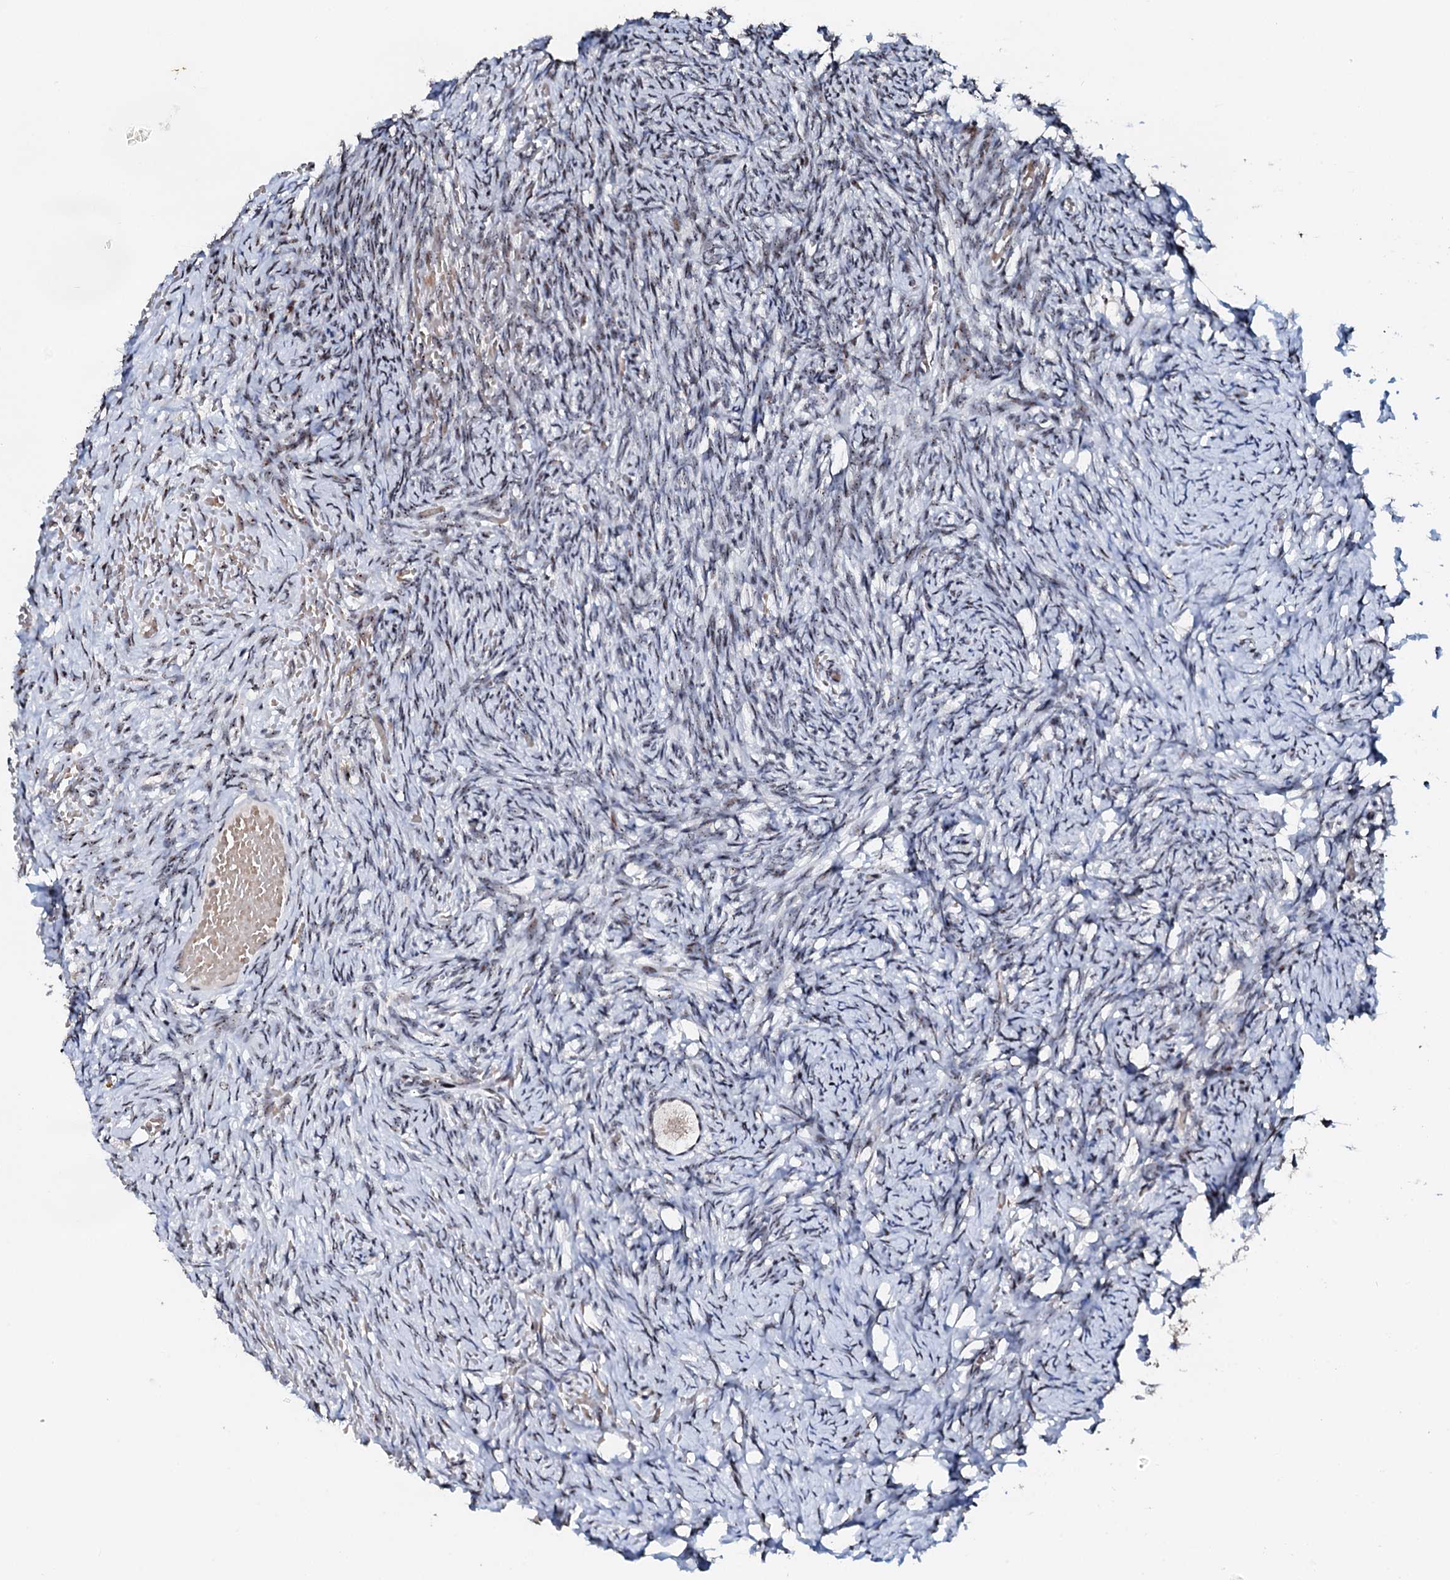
{"staining": {"intensity": "negative", "quantity": "none", "location": "none"}, "tissue": "ovary", "cell_type": "Follicle cells", "image_type": "normal", "snomed": [{"axis": "morphology", "description": "Adenocarcinoma, NOS"}, {"axis": "topography", "description": "Endometrium"}], "caption": "High power microscopy photomicrograph of an immunohistochemistry (IHC) micrograph of benign ovary, revealing no significant expression in follicle cells.", "gene": "NEUROG3", "patient": {"sex": "female", "age": 32}}